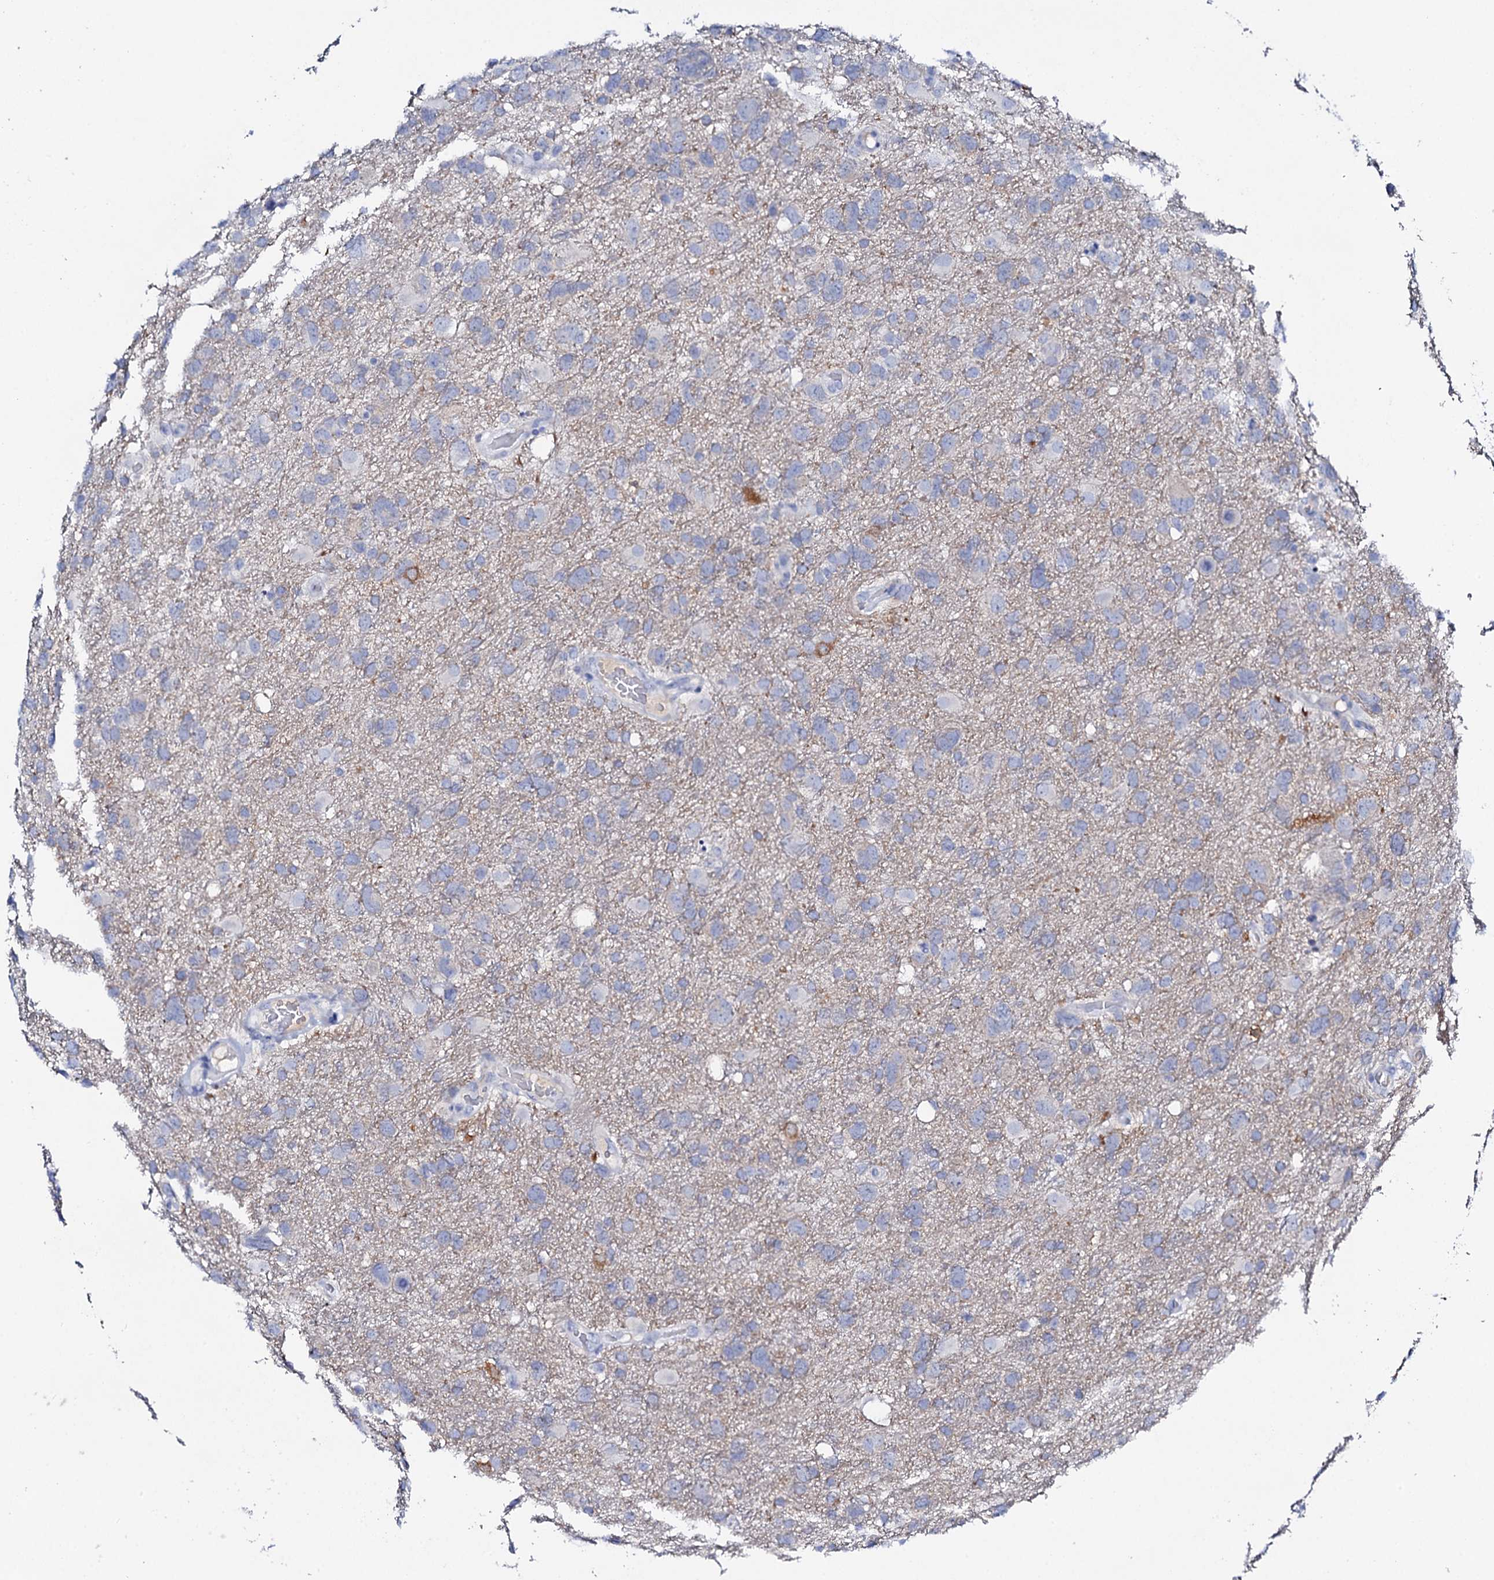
{"staining": {"intensity": "negative", "quantity": "none", "location": "none"}, "tissue": "glioma", "cell_type": "Tumor cells", "image_type": "cancer", "snomed": [{"axis": "morphology", "description": "Glioma, malignant, High grade"}, {"axis": "topography", "description": "Brain"}], "caption": "IHC photomicrograph of neoplastic tissue: human malignant glioma (high-grade) stained with DAB (3,3'-diaminobenzidine) exhibits no significant protein expression in tumor cells. Nuclei are stained in blue.", "gene": "FBXL16", "patient": {"sex": "male", "age": 61}}